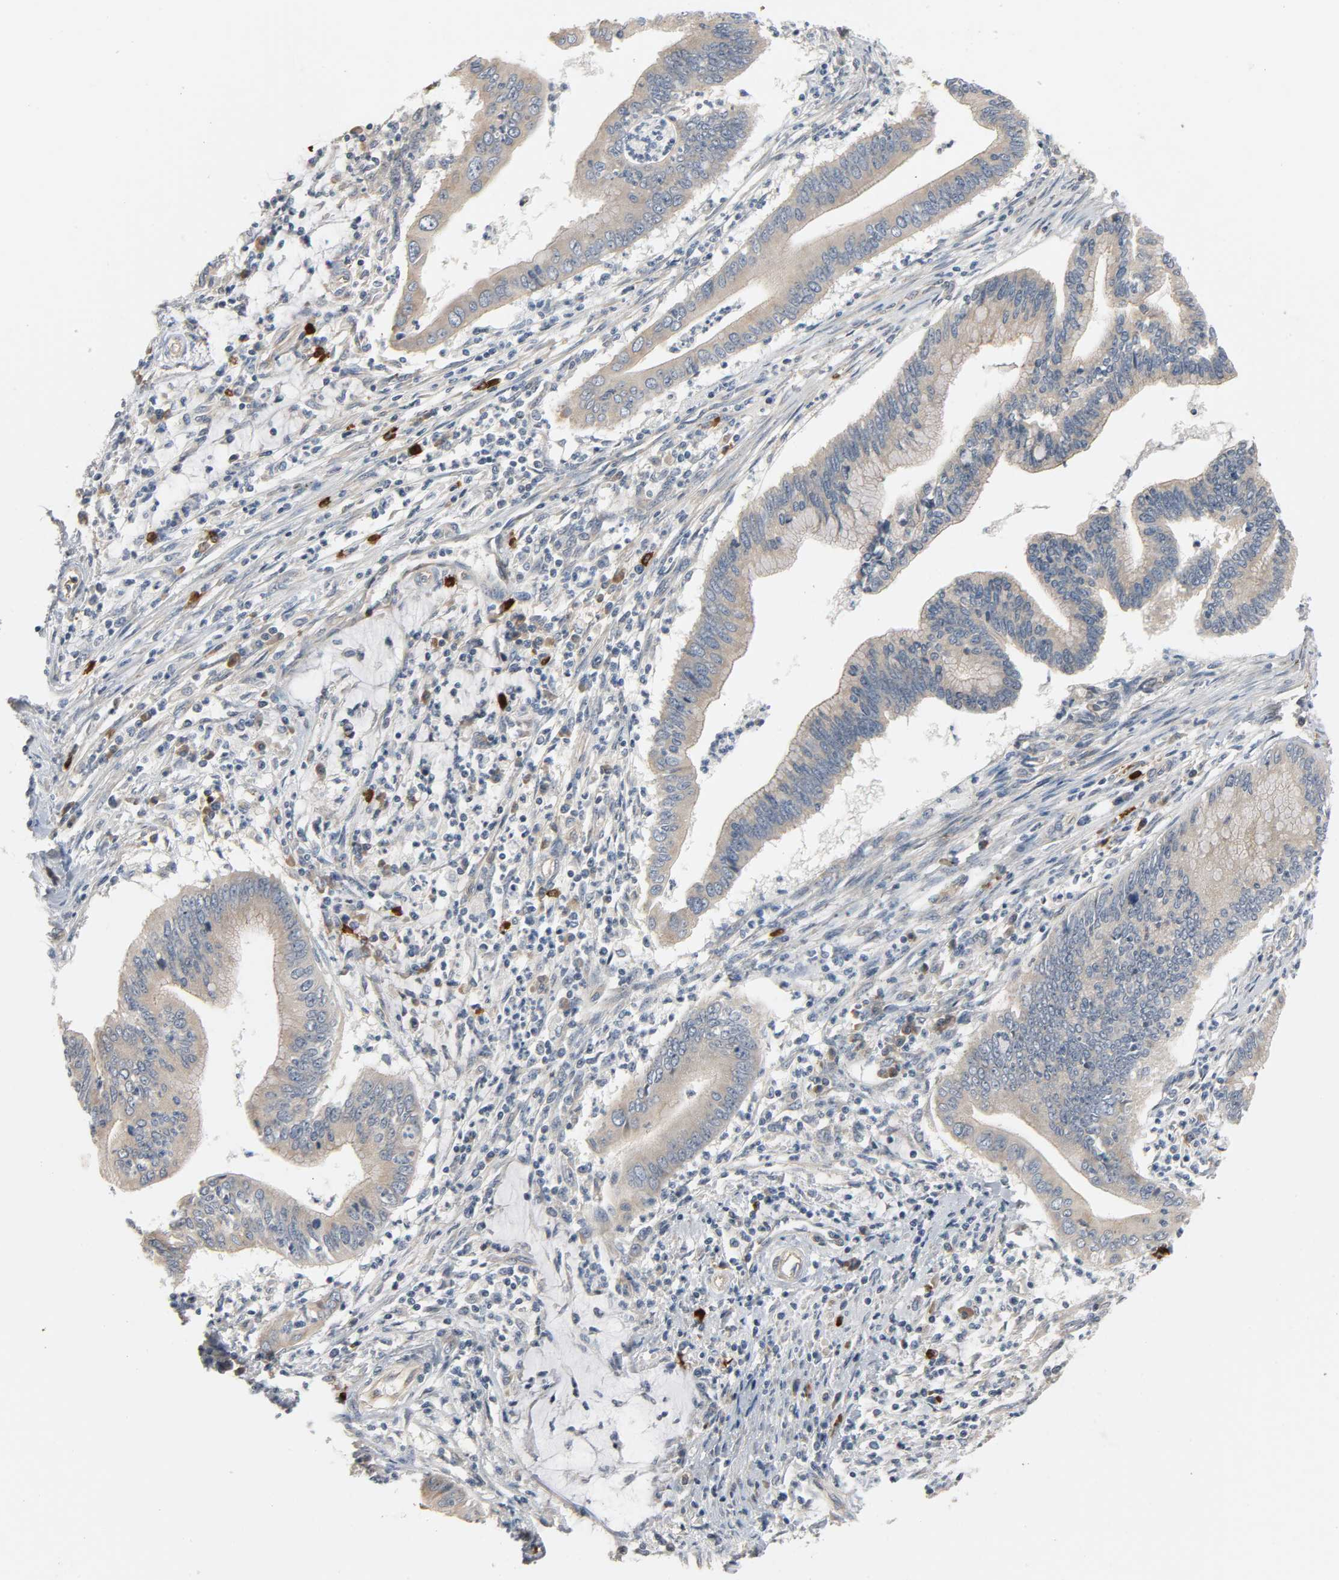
{"staining": {"intensity": "weak", "quantity": ">75%", "location": "cytoplasmic/membranous"}, "tissue": "cervical cancer", "cell_type": "Tumor cells", "image_type": "cancer", "snomed": [{"axis": "morphology", "description": "Adenocarcinoma, NOS"}, {"axis": "topography", "description": "Cervix"}], "caption": "Tumor cells exhibit low levels of weak cytoplasmic/membranous positivity in approximately >75% of cells in cervical cancer (adenocarcinoma).", "gene": "LIMCH1", "patient": {"sex": "female", "age": 36}}